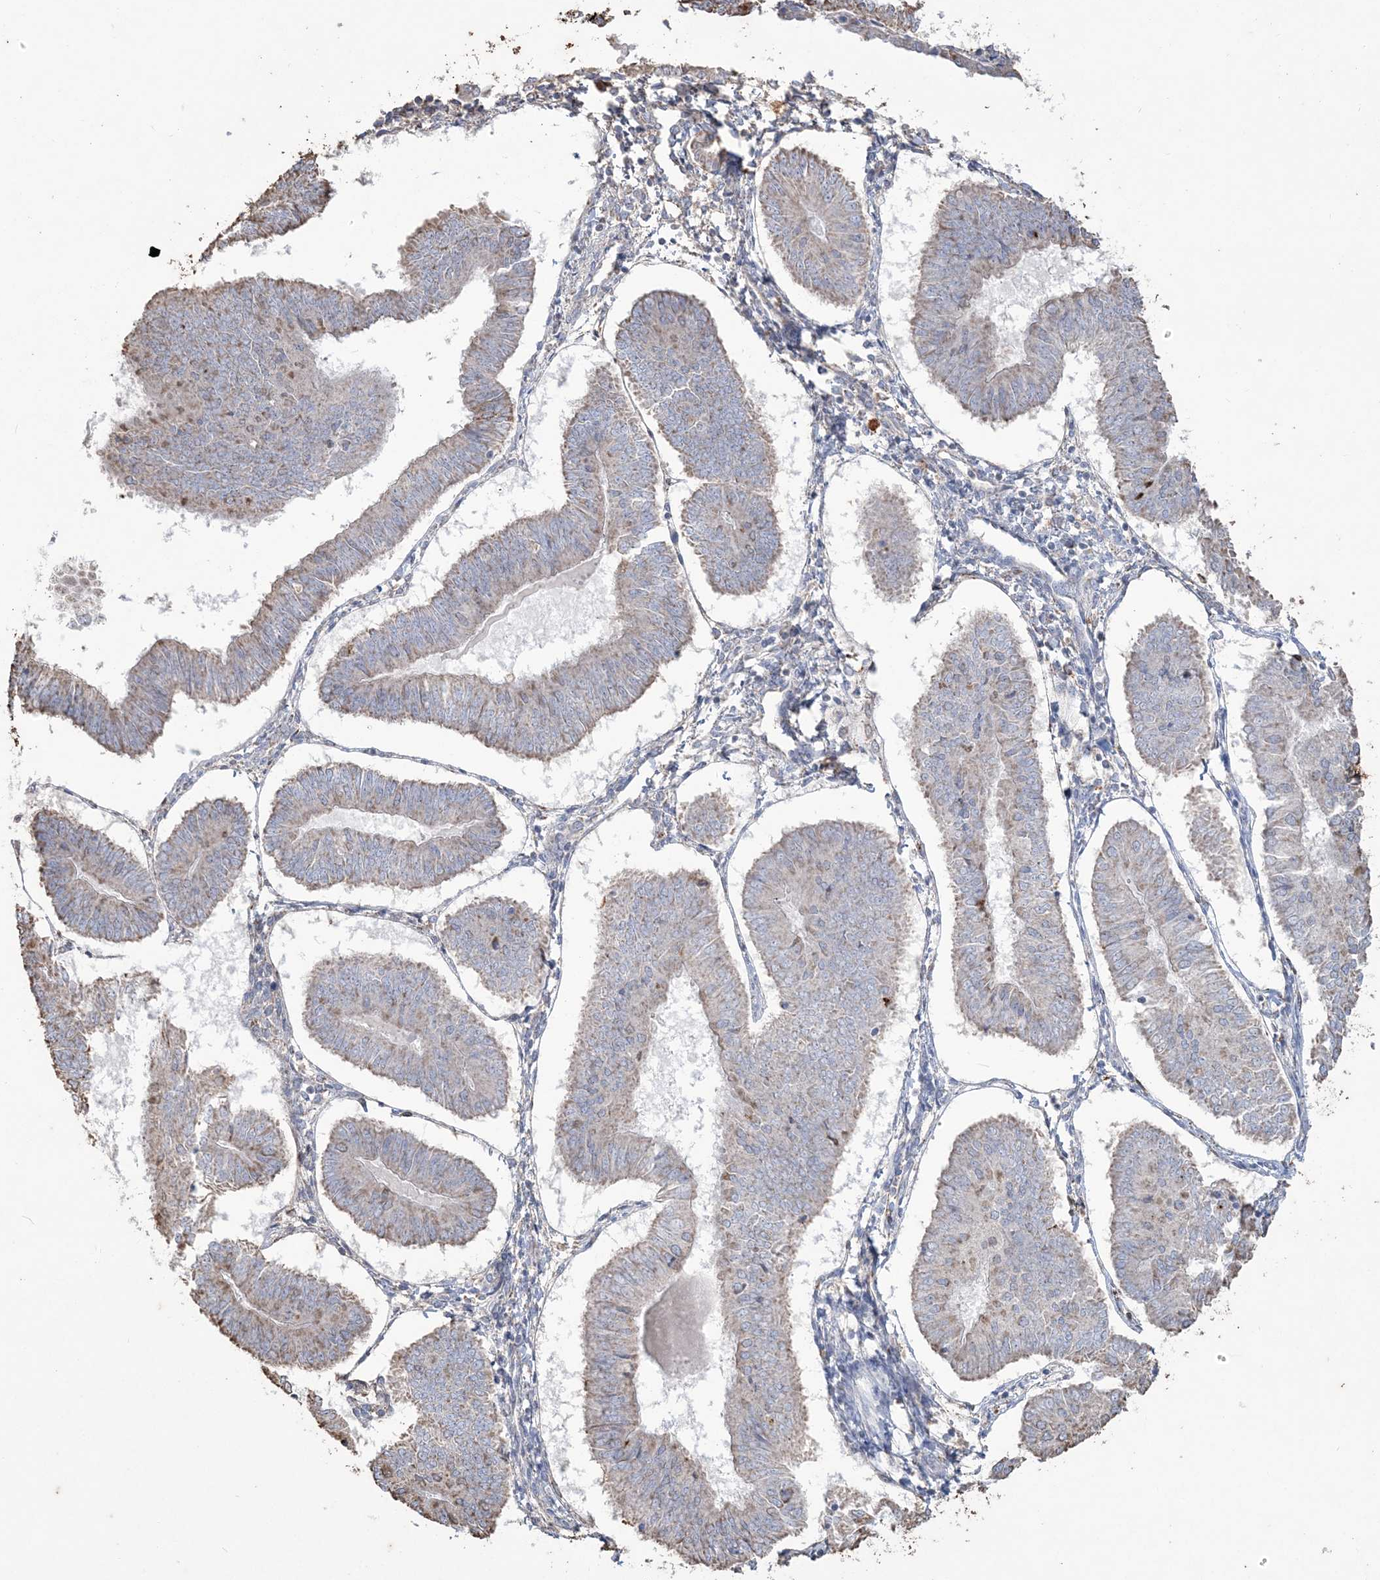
{"staining": {"intensity": "weak", "quantity": "25%-75%", "location": "cytoplasmic/membranous"}, "tissue": "endometrial cancer", "cell_type": "Tumor cells", "image_type": "cancer", "snomed": [{"axis": "morphology", "description": "Adenocarcinoma, NOS"}, {"axis": "topography", "description": "Endometrium"}], "caption": "Adenocarcinoma (endometrial) stained for a protein shows weak cytoplasmic/membranous positivity in tumor cells.", "gene": "SFMBT2", "patient": {"sex": "female", "age": 58}}